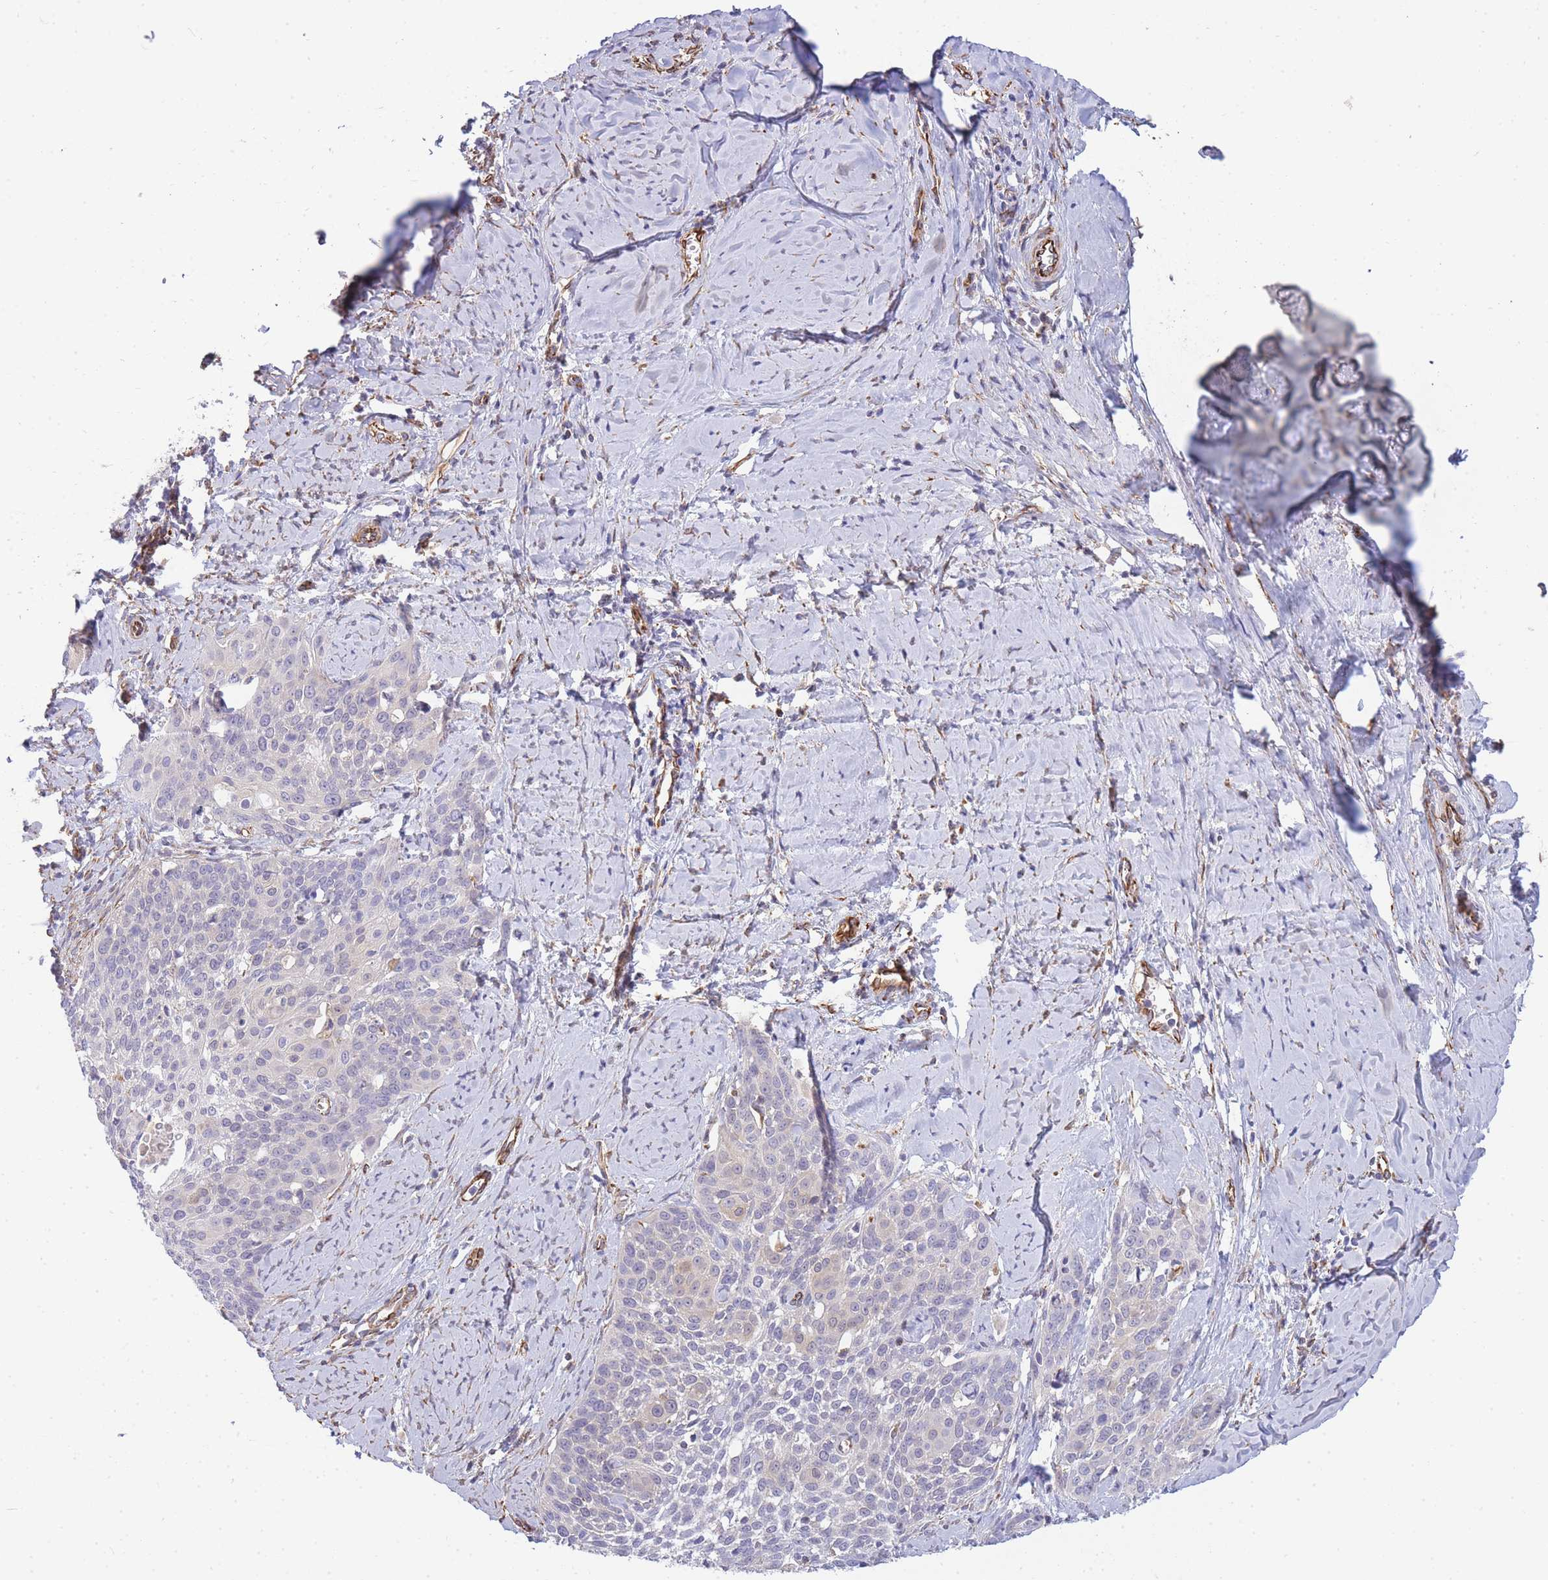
{"staining": {"intensity": "negative", "quantity": "none", "location": "none"}, "tissue": "cervical cancer", "cell_type": "Tumor cells", "image_type": "cancer", "snomed": [{"axis": "morphology", "description": "Squamous cell carcinoma, NOS"}, {"axis": "topography", "description": "Cervix"}], "caption": "Immunohistochemical staining of cervical squamous cell carcinoma reveals no significant staining in tumor cells.", "gene": "ECPAS", "patient": {"sex": "female", "age": 44}}